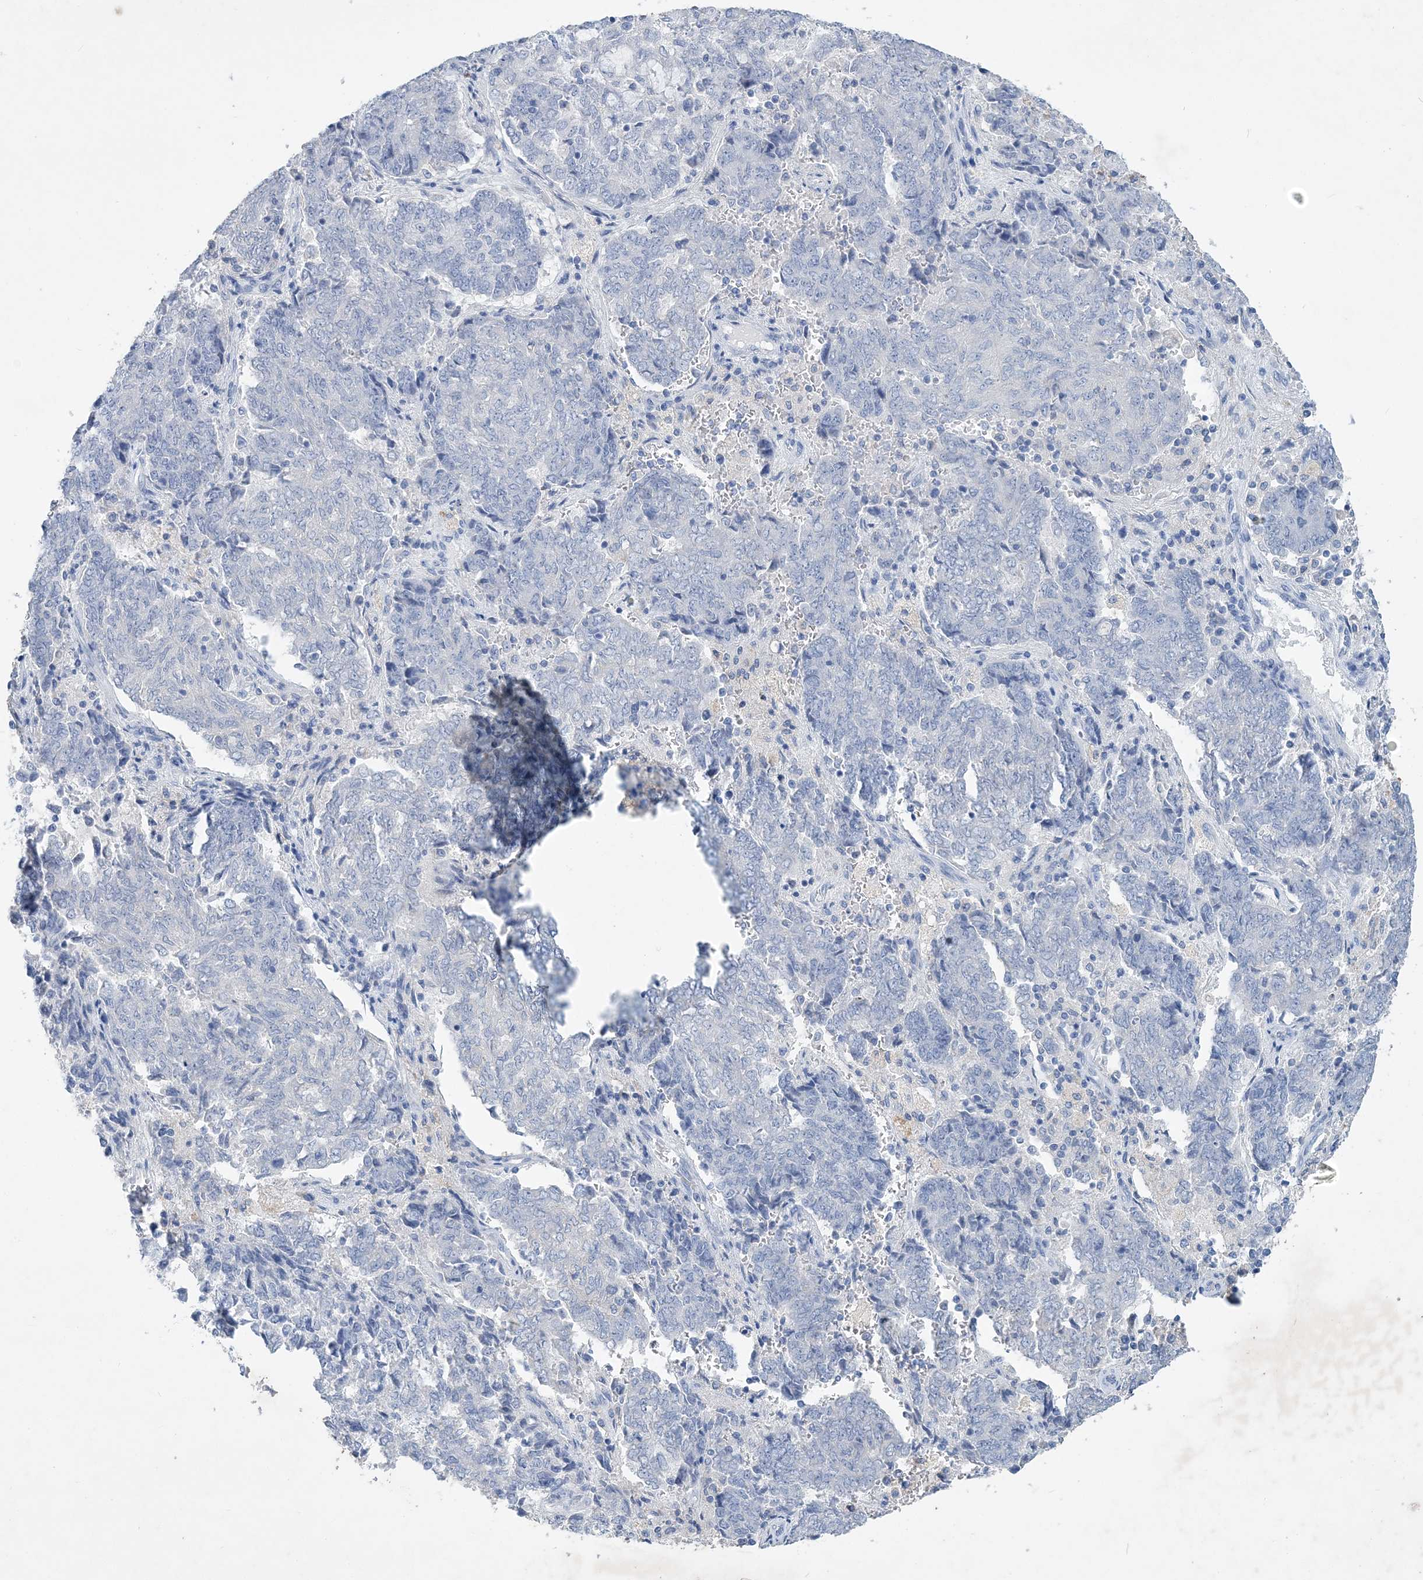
{"staining": {"intensity": "negative", "quantity": "none", "location": "none"}, "tissue": "endometrial cancer", "cell_type": "Tumor cells", "image_type": "cancer", "snomed": [{"axis": "morphology", "description": "Adenocarcinoma, NOS"}, {"axis": "topography", "description": "Endometrium"}], "caption": "A high-resolution image shows IHC staining of endometrial cancer (adenocarcinoma), which displays no significant staining in tumor cells.", "gene": "COPS8", "patient": {"sex": "female", "age": 80}}